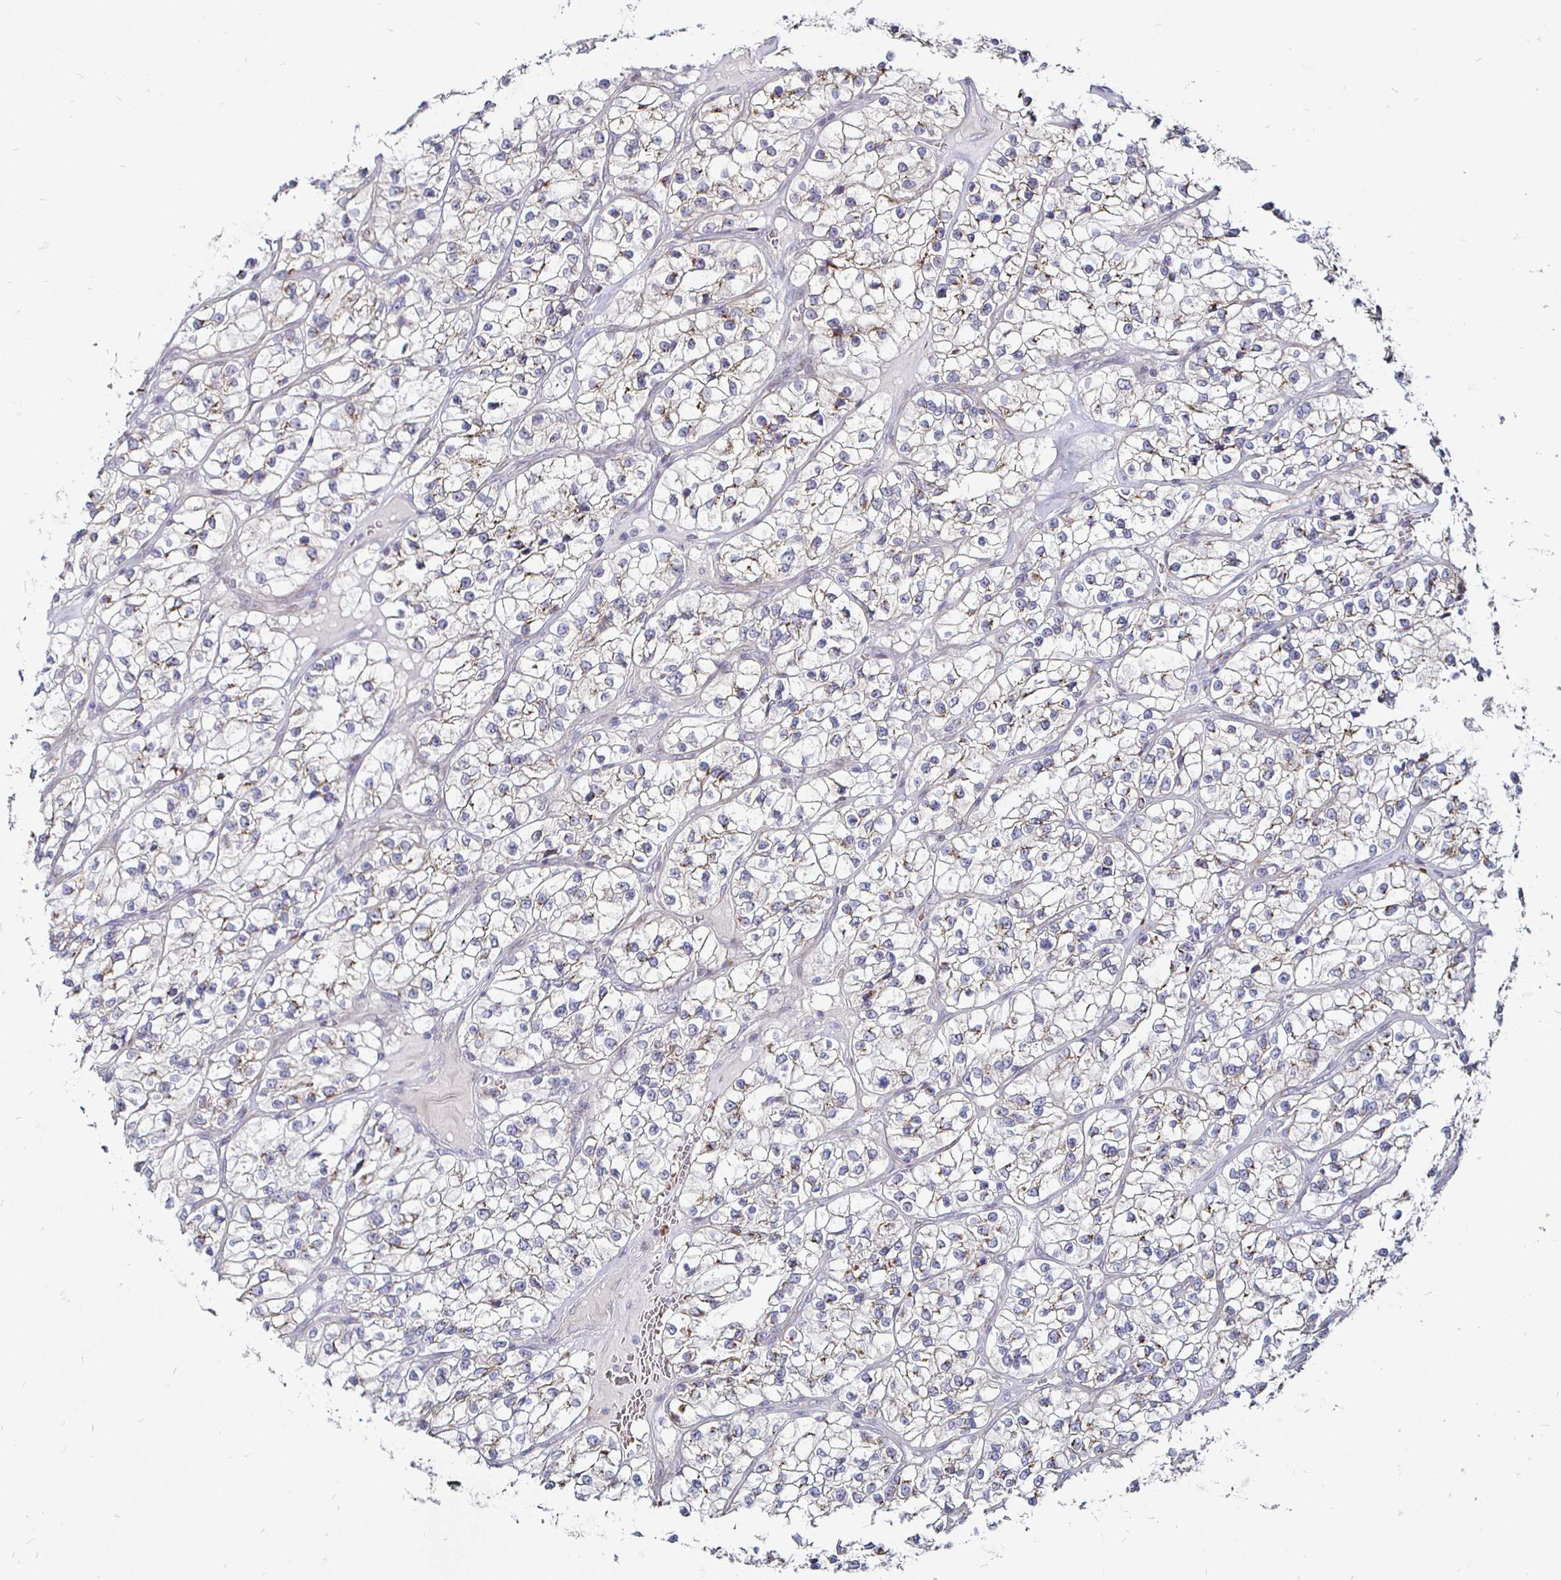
{"staining": {"intensity": "weak", "quantity": "<25%", "location": "cytoplasmic/membranous"}, "tissue": "renal cancer", "cell_type": "Tumor cells", "image_type": "cancer", "snomed": [{"axis": "morphology", "description": "Adenocarcinoma, NOS"}, {"axis": "topography", "description": "Kidney"}], "caption": "This is an immunohistochemistry (IHC) micrograph of renal cancer (adenocarcinoma). There is no expression in tumor cells.", "gene": "ATG3", "patient": {"sex": "female", "age": 57}}